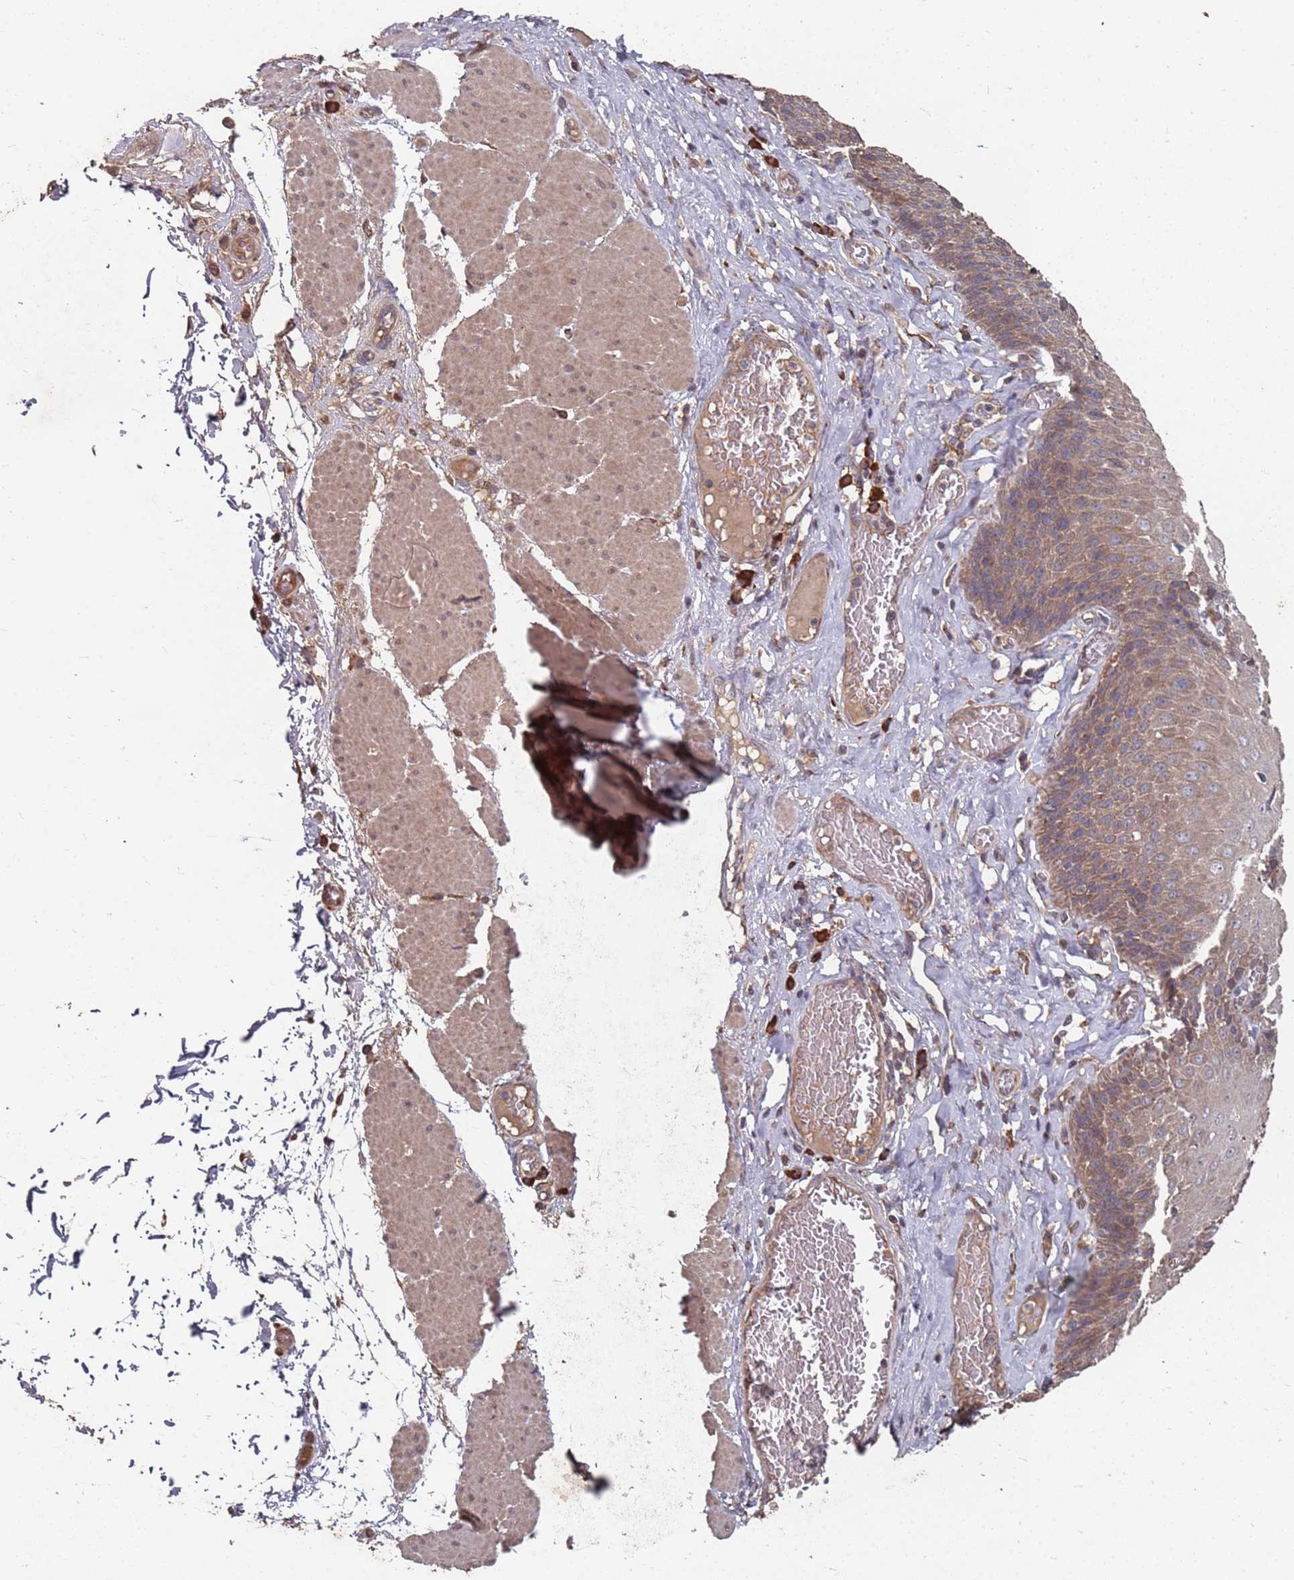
{"staining": {"intensity": "moderate", "quantity": ">75%", "location": "cytoplasmic/membranous"}, "tissue": "esophagus", "cell_type": "Squamous epithelial cells", "image_type": "normal", "snomed": [{"axis": "morphology", "description": "Normal tissue, NOS"}, {"axis": "topography", "description": "Esophagus"}], "caption": "The image reveals a brown stain indicating the presence of a protein in the cytoplasmic/membranous of squamous epithelial cells in esophagus. The staining was performed using DAB (3,3'-diaminobenzidine) to visualize the protein expression in brown, while the nuclei were stained in blue with hematoxylin (Magnification: 20x).", "gene": "ATG5", "patient": {"sex": "male", "age": 60}}